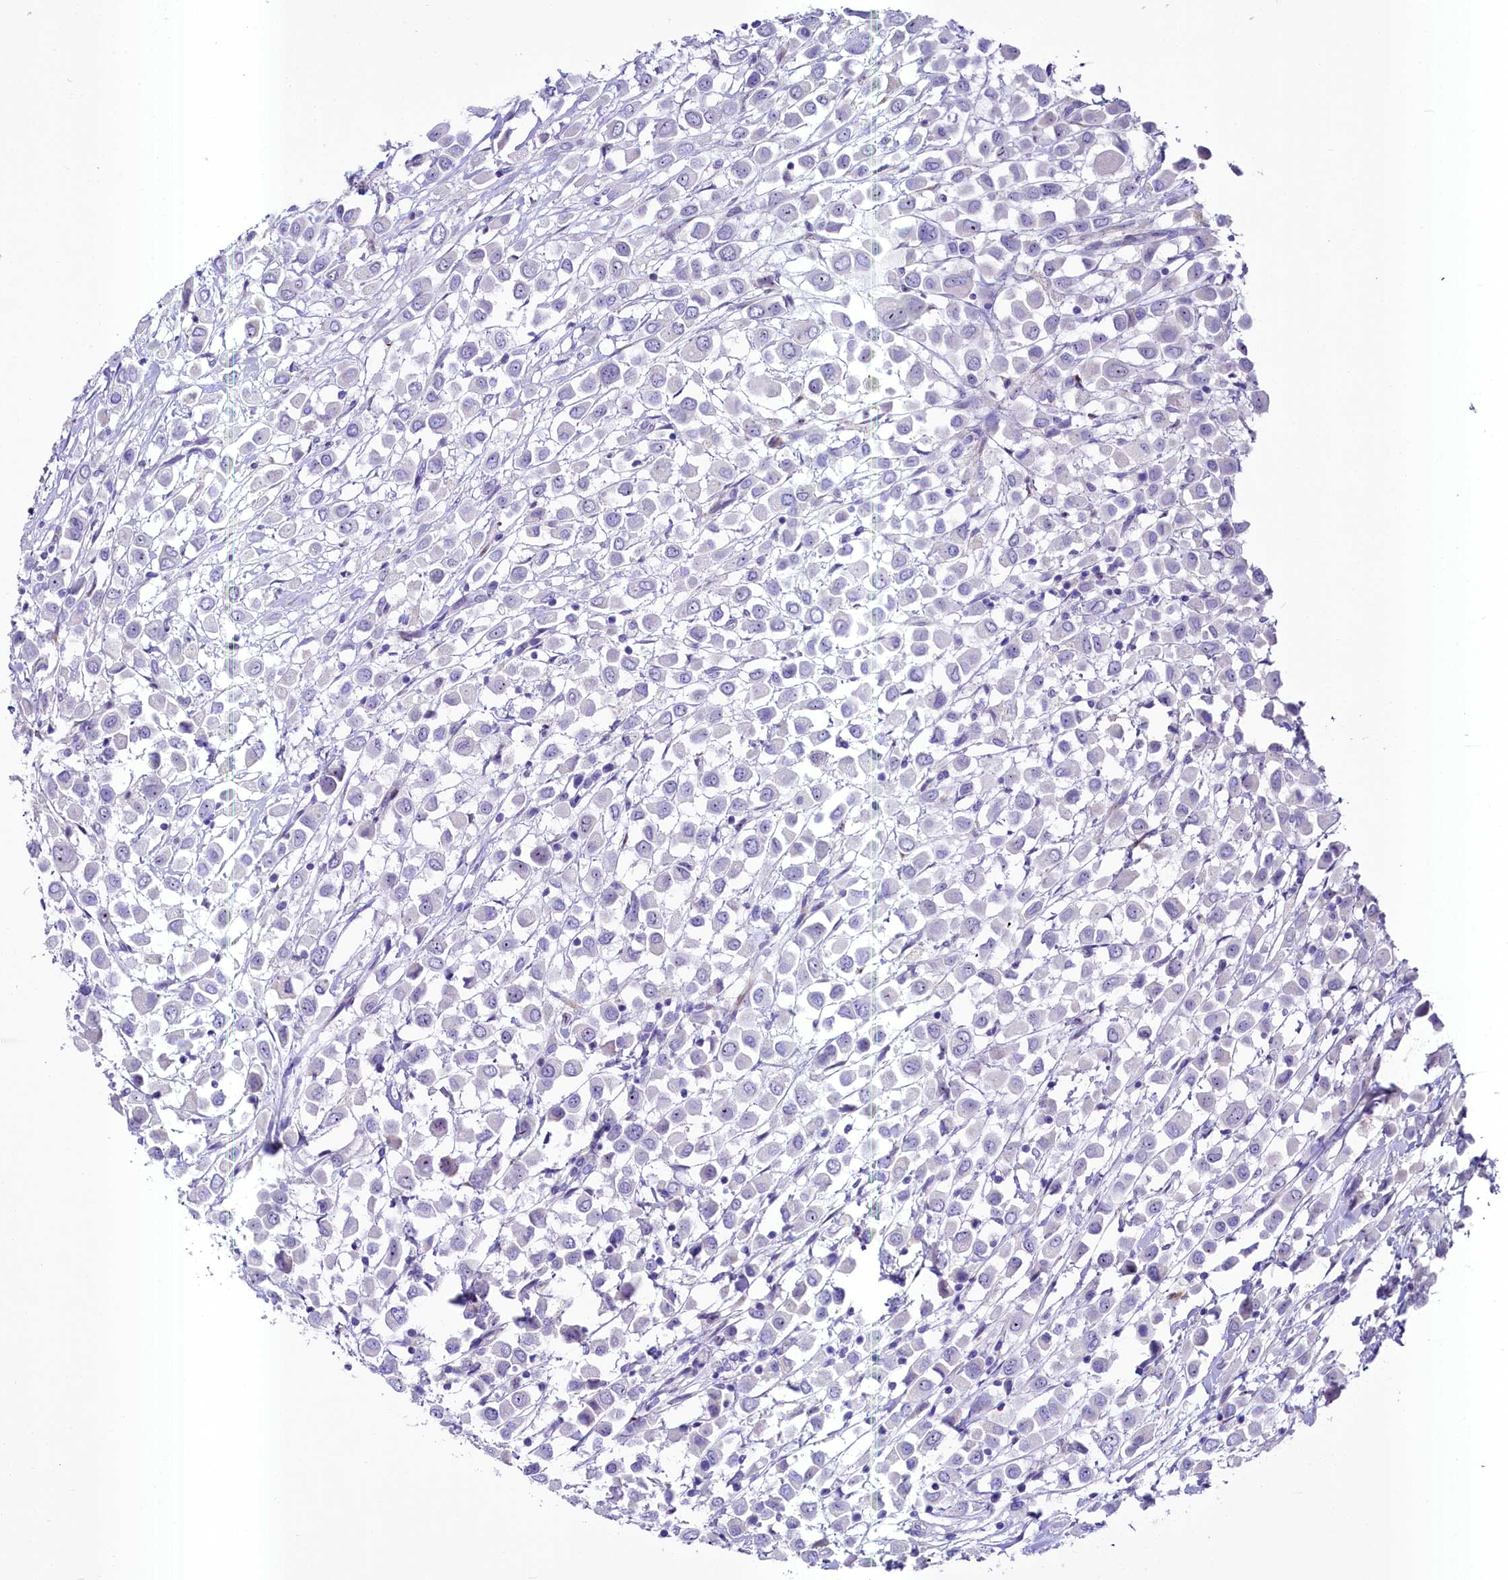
{"staining": {"intensity": "negative", "quantity": "none", "location": "none"}, "tissue": "breast cancer", "cell_type": "Tumor cells", "image_type": "cancer", "snomed": [{"axis": "morphology", "description": "Duct carcinoma"}, {"axis": "topography", "description": "Breast"}], "caption": "Tumor cells are negative for protein expression in human intraductal carcinoma (breast).", "gene": "SH3TC2", "patient": {"sex": "female", "age": 61}}